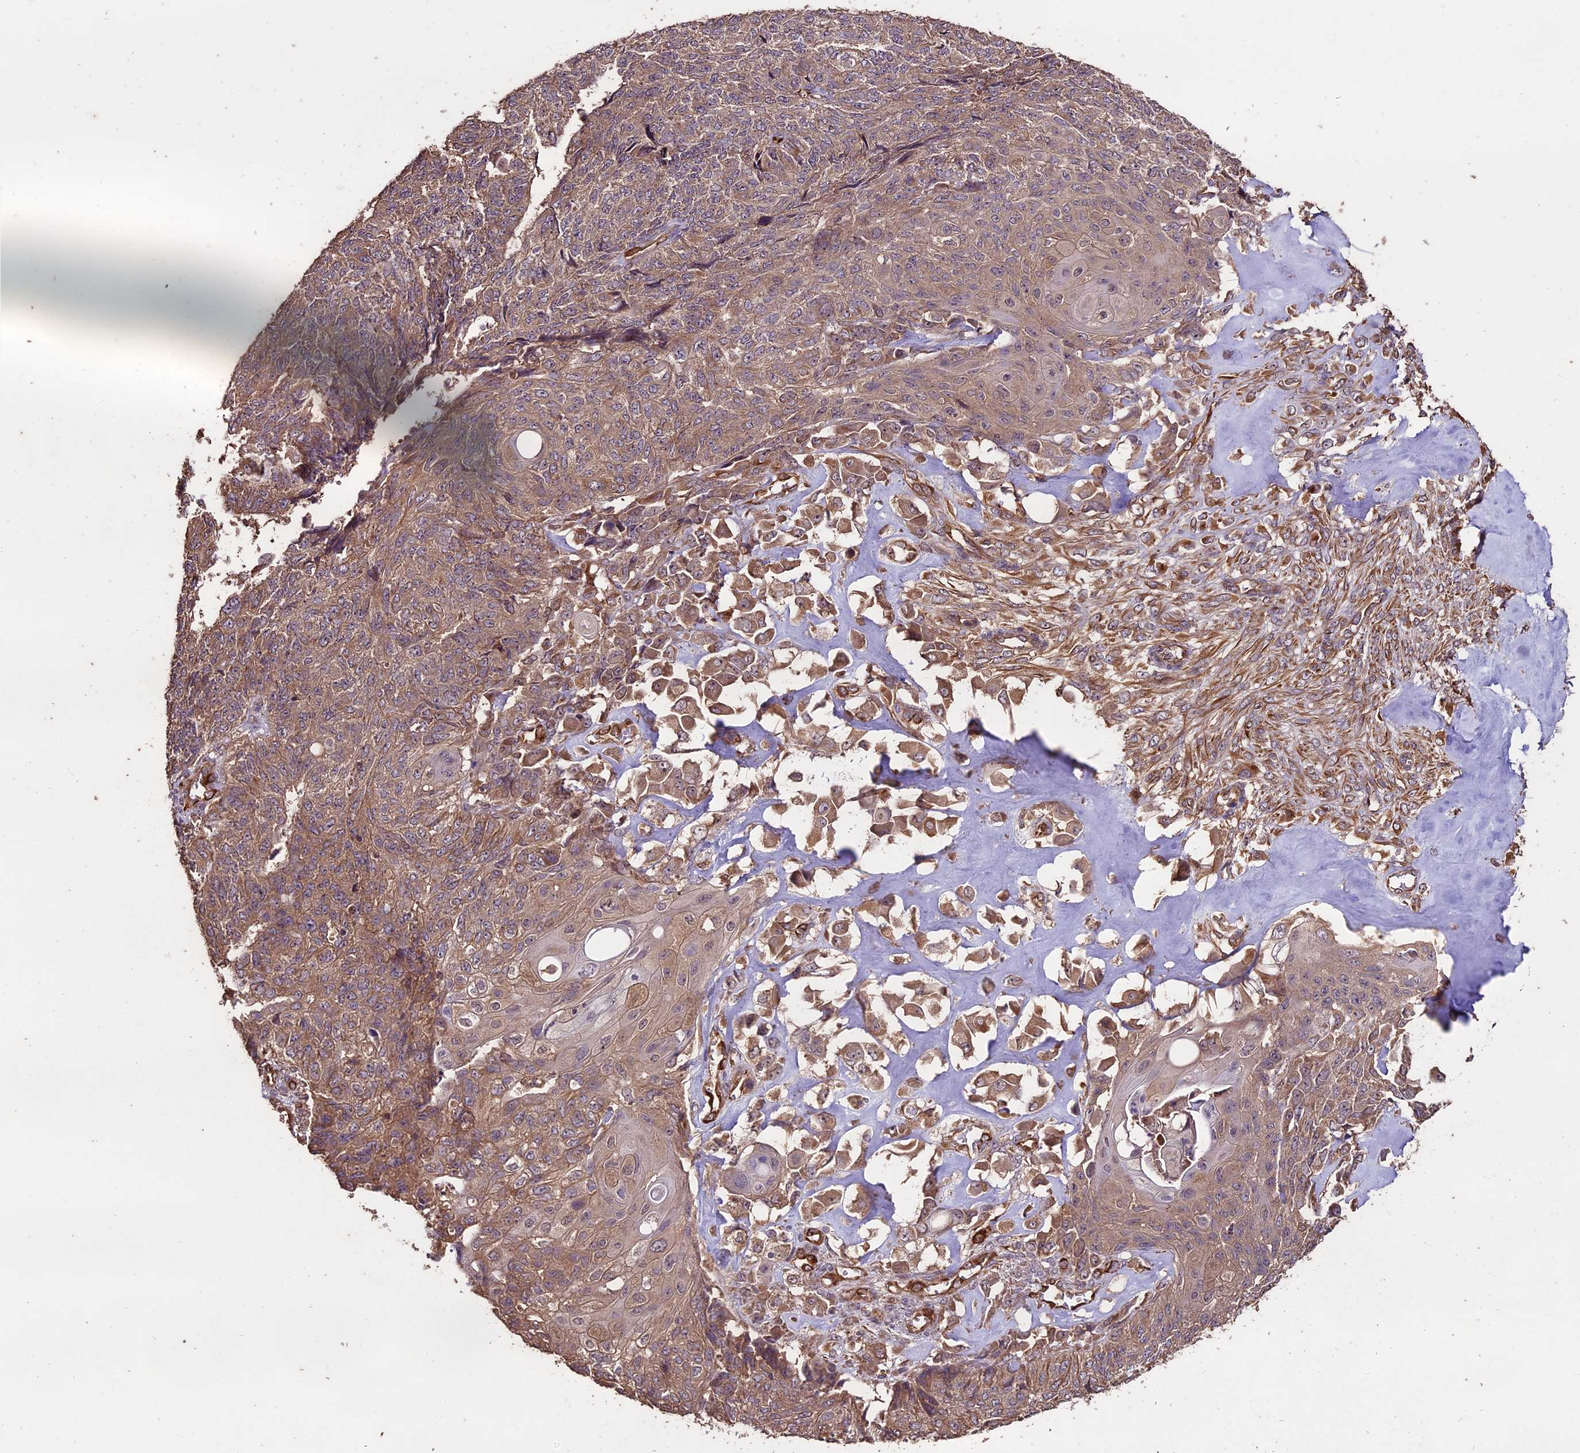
{"staining": {"intensity": "moderate", "quantity": ">75%", "location": "cytoplasmic/membranous"}, "tissue": "endometrial cancer", "cell_type": "Tumor cells", "image_type": "cancer", "snomed": [{"axis": "morphology", "description": "Adenocarcinoma, NOS"}, {"axis": "topography", "description": "Endometrium"}], "caption": "Immunohistochemical staining of endometrial adenocarcinoma demonstrates medium levels of moderate cytoplasmic/membranous staining in about >75% of tumor cells.", "gene": "TTLL10", "patient": {"sex": "female", "age": 32}}